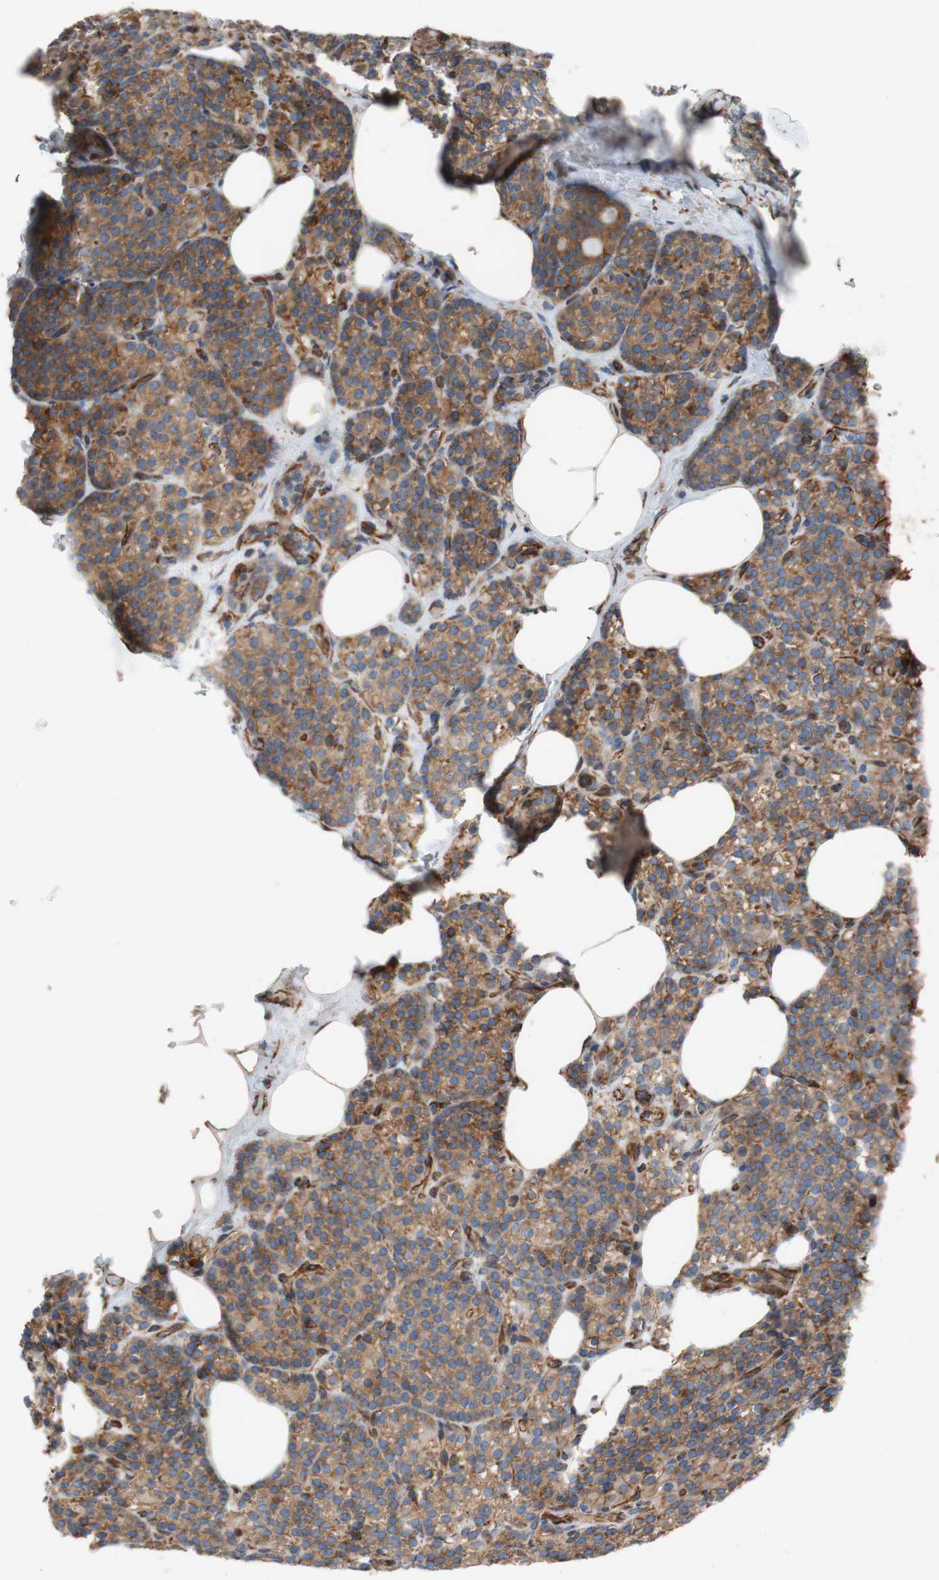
{"staining": {"intensity": "moderate", "quantity": ">75%", "location": "cytoplasmic/membranous"}, "tissue": "parathyroid gland", "cell_type": "Glandular cells", "image_type": "normal", "snomed": [{"axis": "morphology", "description": "Normal tissue, NOS"}, {"axis": "topography", "description": "Parathyroid gland"}], "caption": "About >75% of glandular cells in benign parathyroid gland exhibit moderate cytoplasmic/membranous protein staining as visualized by brown immunohistochemical staining.", "gene": "C1orf43", "patient": {"sex": "female", "age": 57}}